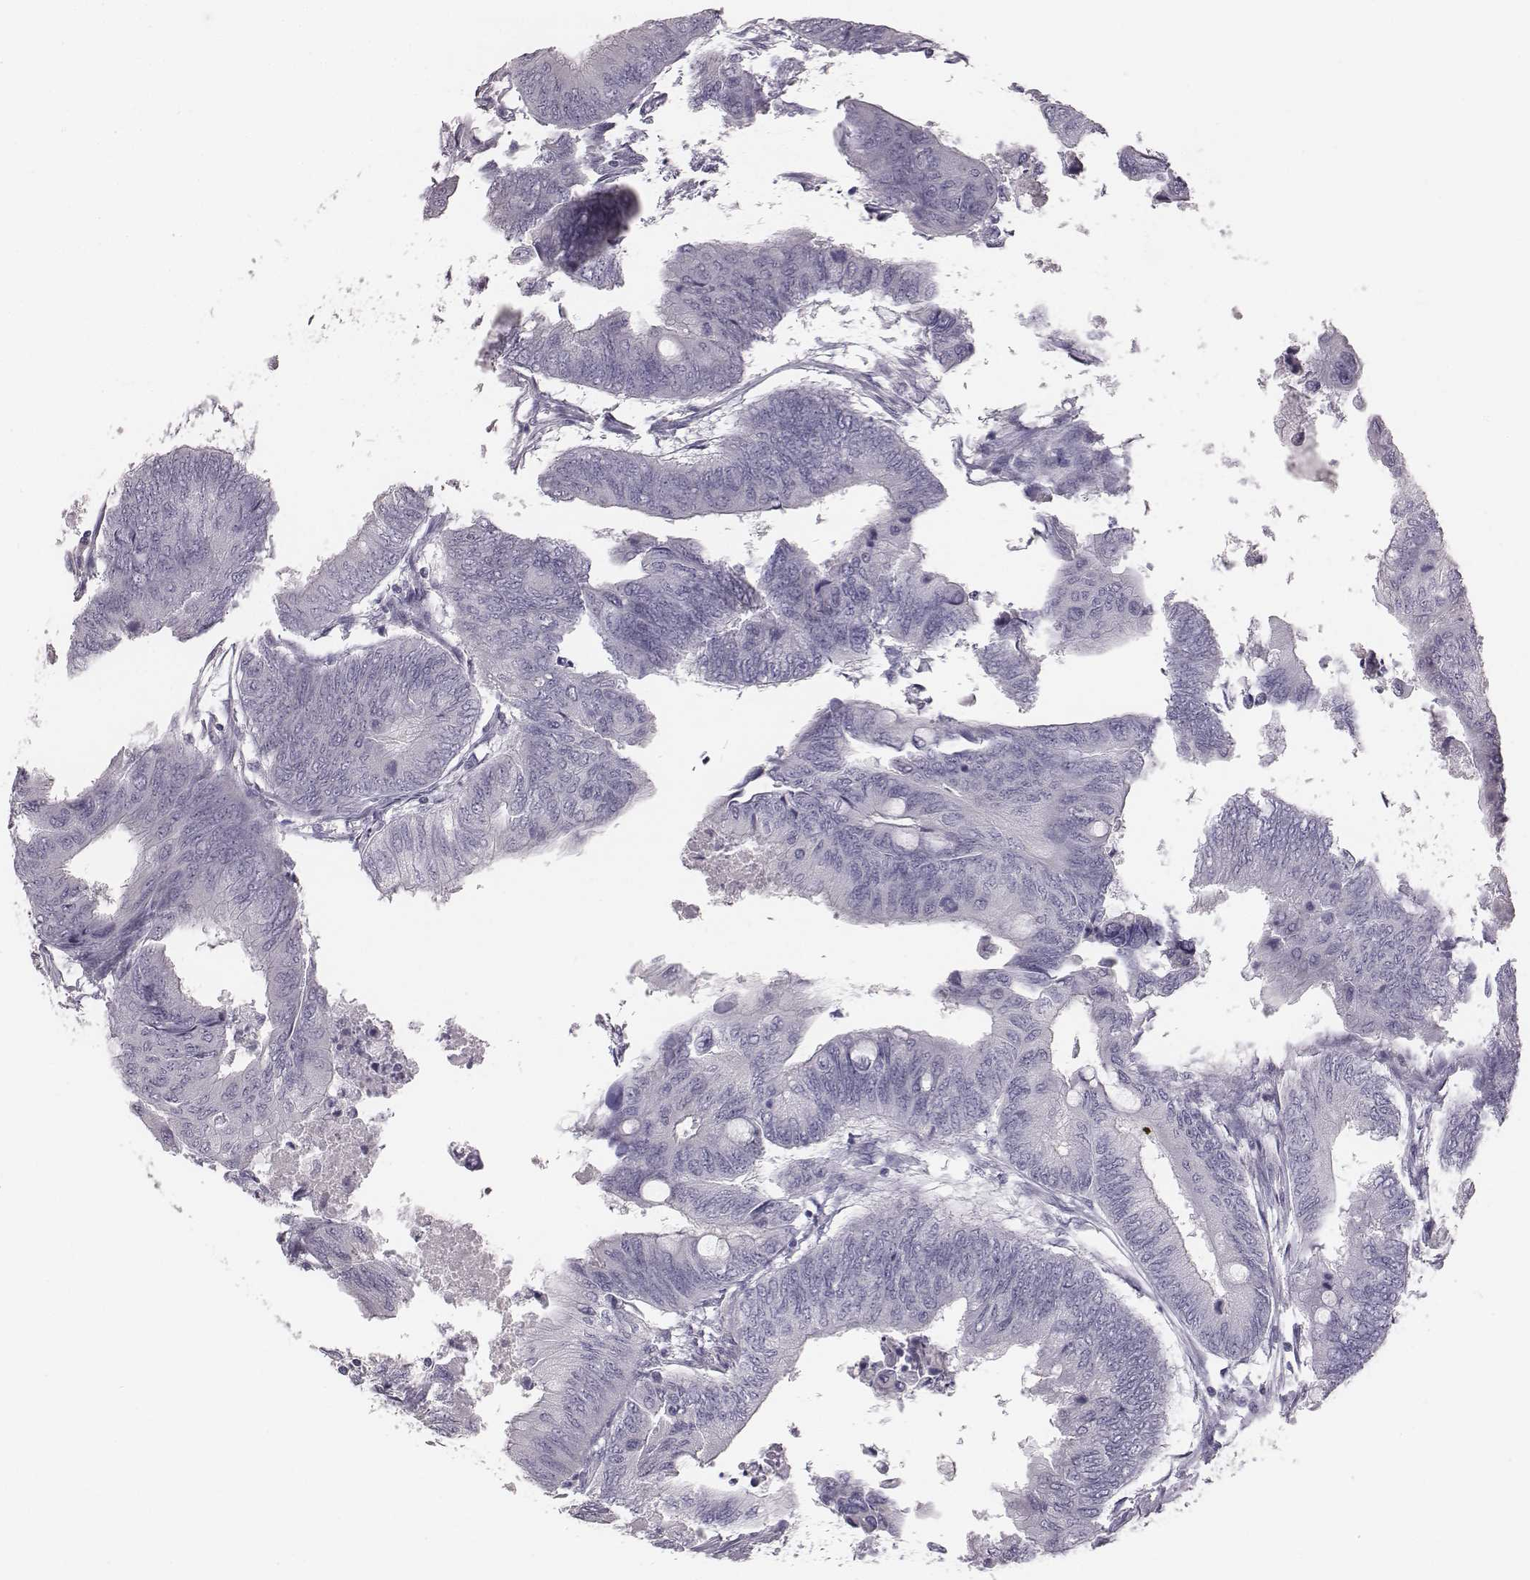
{"staining": {"intensity": "negative", "quantity": "none", "location": "none"}, "tissue": "colorectal cancer", "cell_type": "Tumor cells", "image_type": "cancer", "snomed": [{"axis": "morphology", "description": "Normal tissue, NOS"}, {"axis": "morphology", "description": "Adenocarcinoma, NOS"}, {"axis": "topography", "description": "Rectum"}, {"axis": "topography", "description": "Peripheral nerve tissue"}], "caption": "Colorectal adenocarcinoma stained for a protein using IHC exhibits no expression tumor cells.", "gene": "C6orf58", "patient": {"sex": "male", "age": 92}}